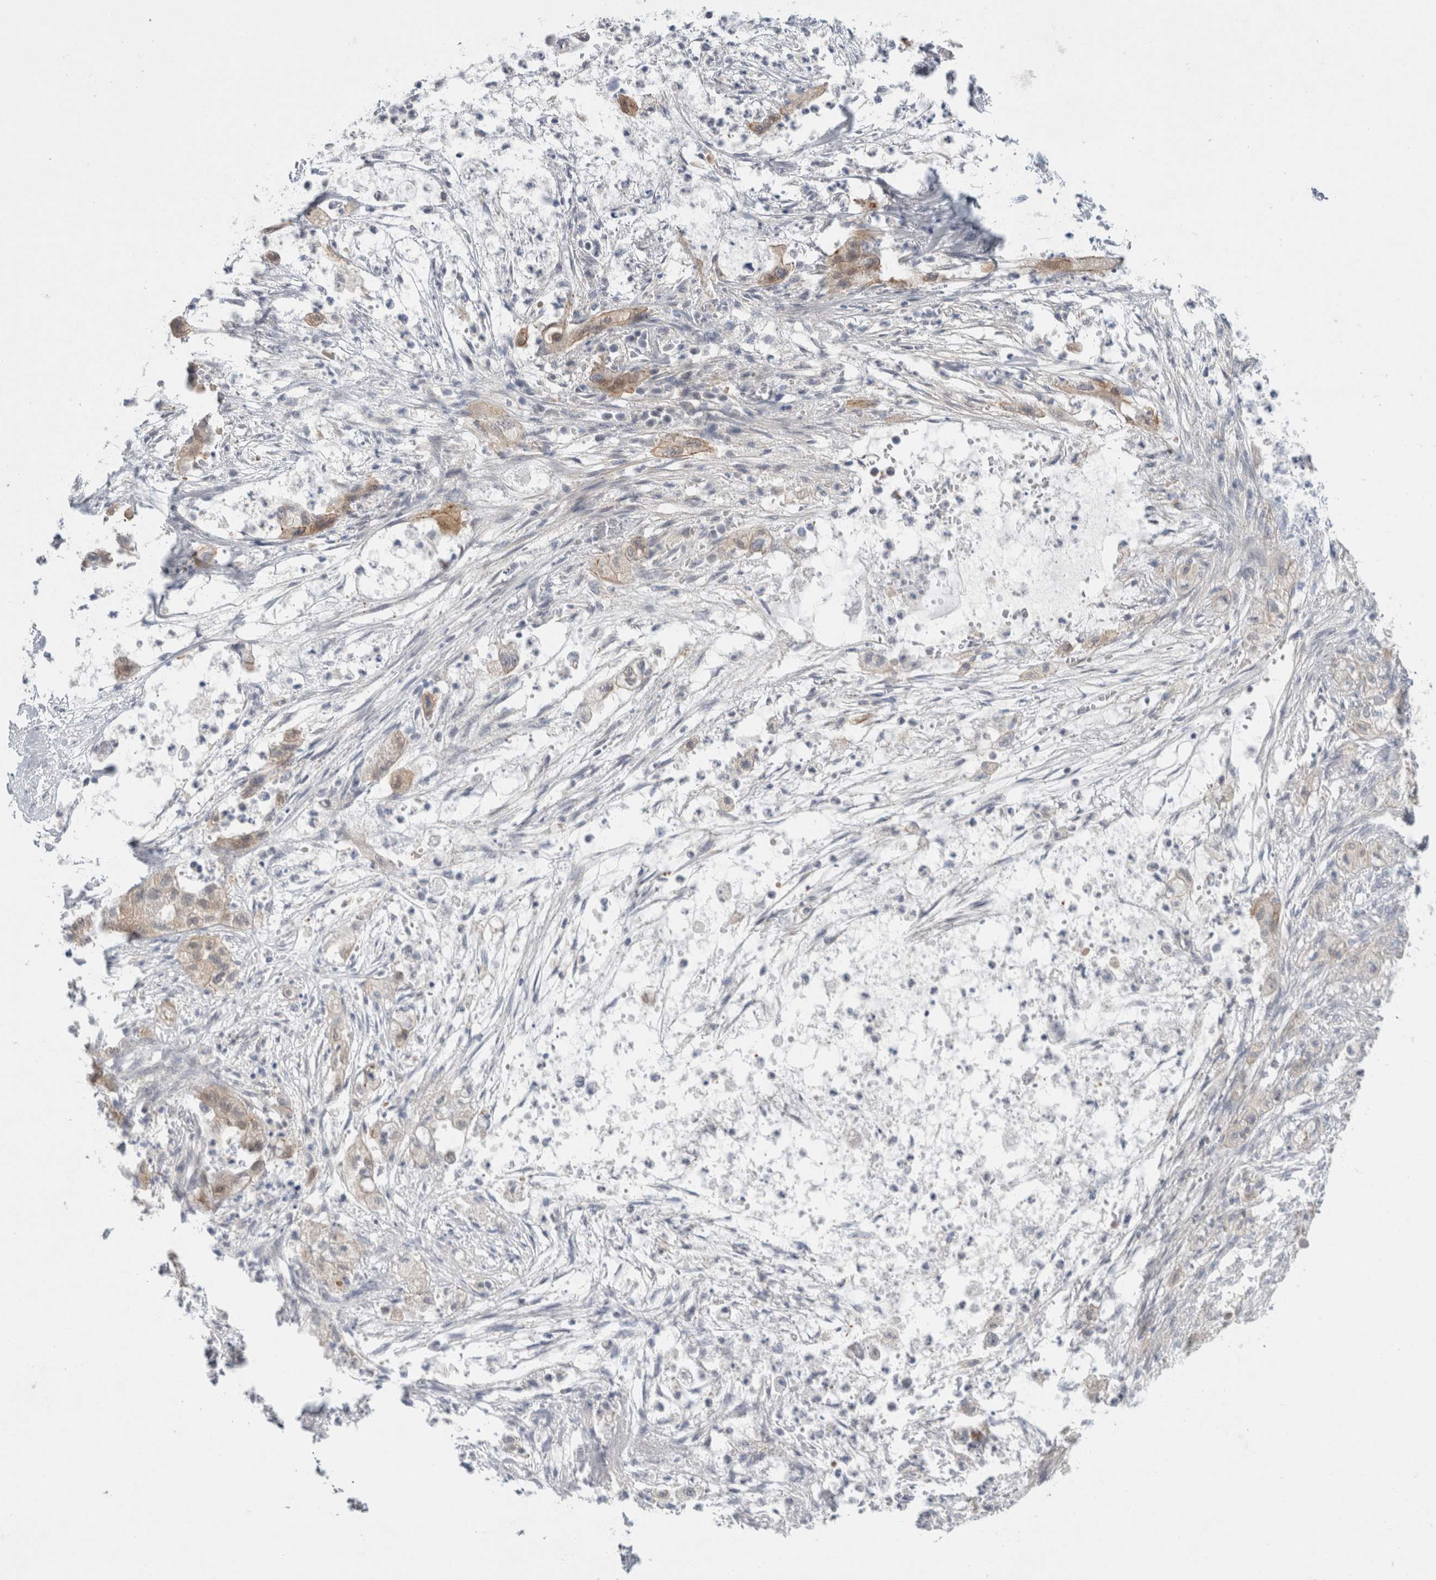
{"staining": {"intensity": "weak", "quantity": "25%-75%", "location": "cytoplasmic/membranous"}, "tissue": "pancreatic cancer", "cell_type": "Tumor cells", "image_type": "cancer", "snomed": [{"axis": "morphology", "description": "Adenocarcinoma, NOS"}, {"axis": "topography", "description": "Pancreas"}], "caption": "Immunohistochemical staining of human pancreatic cancer (adenocarcinoma) displays low levels of weak cytoplasmic/membranous staining in approximately 25%-75% of tumor cells.", "gene": "CASP6", "patient": {"sex": "female", "age": 78}}